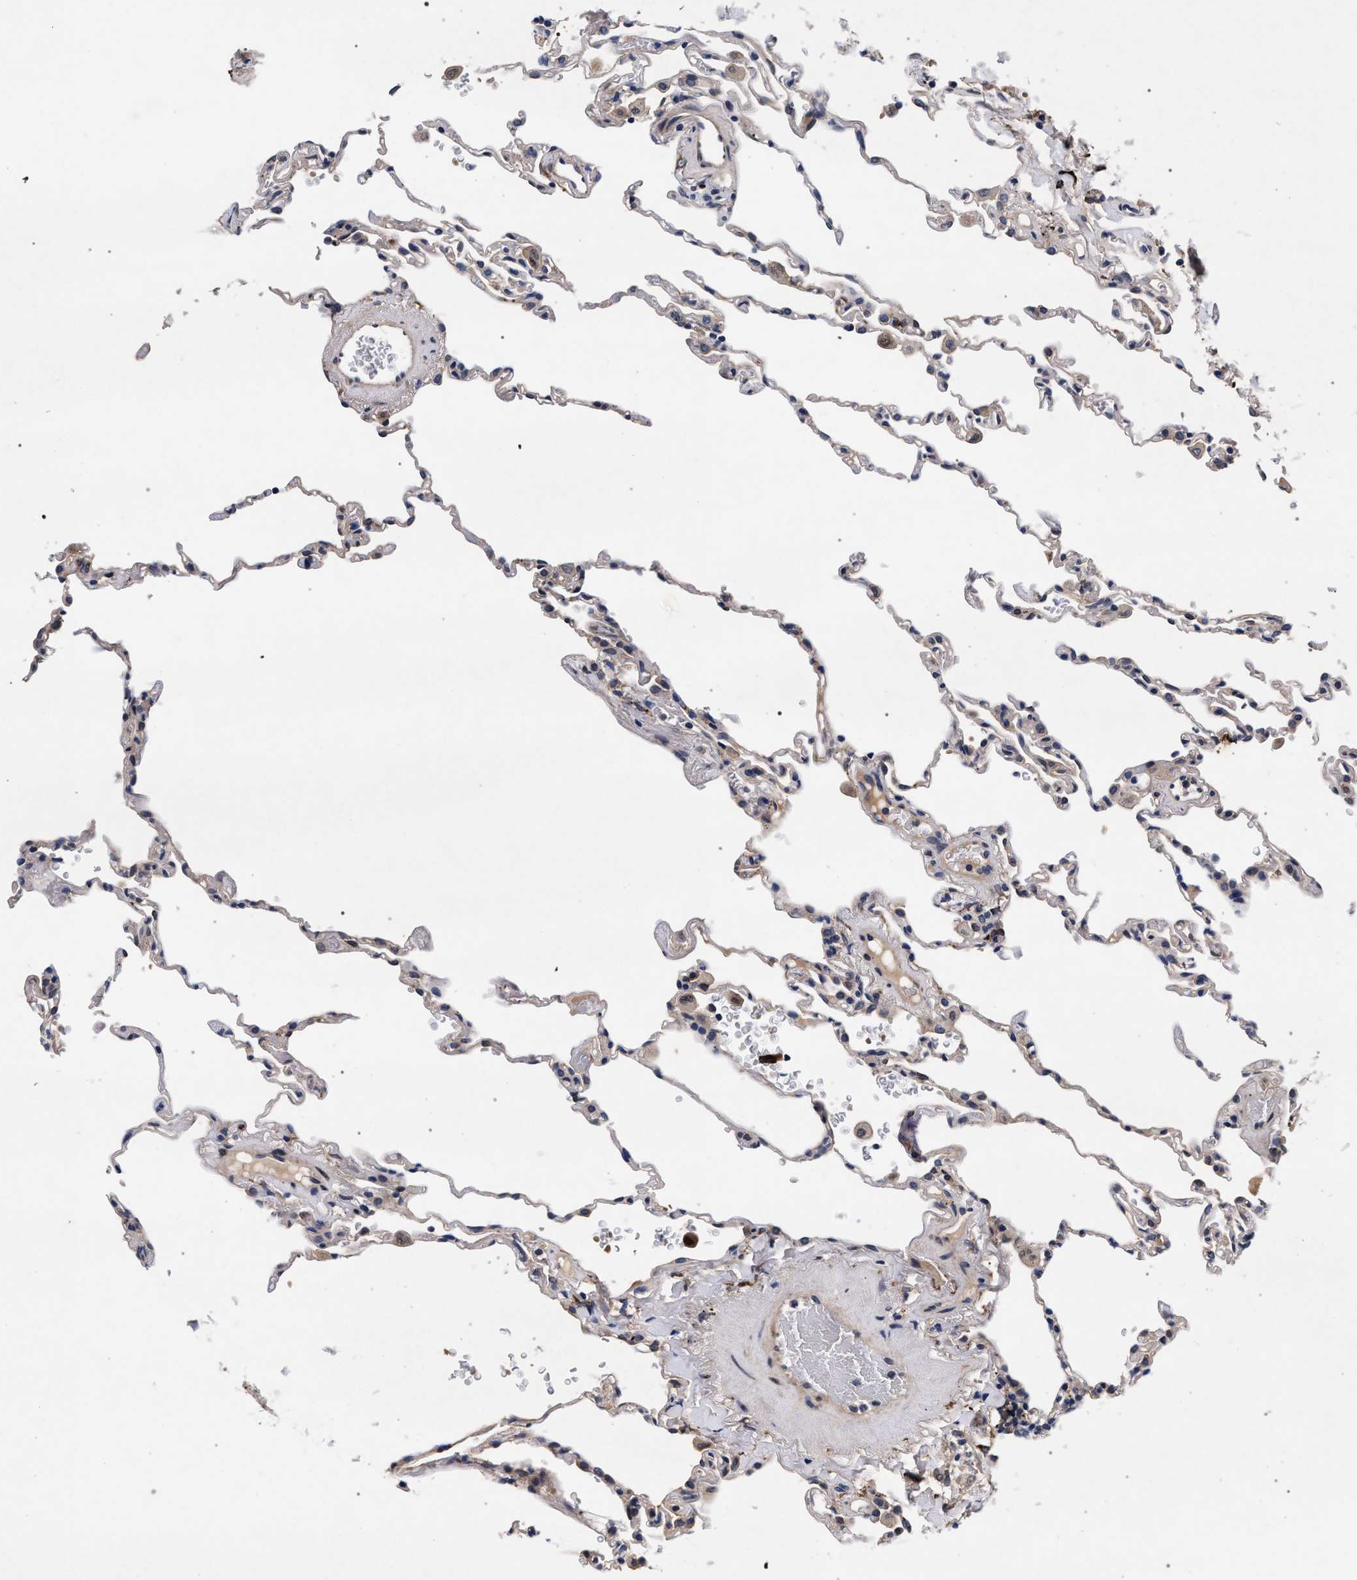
{"staining": {"intensity": "negative", "quantity": "none", "location": "none"}, "tissue": "lung", "cell_type": "Alveolar cells", "image_type": "normal", "snomed": [{"axis": "morphology", "description": "Normal tissue, NOS"}, {"axis": "topography", "description": "Lung"}], "caption": "Immunohistochemistry of normal lung displays no expression in alveolar cells.", "gene": "NEK7", "patient": {"sex": "male", "age": 59}}